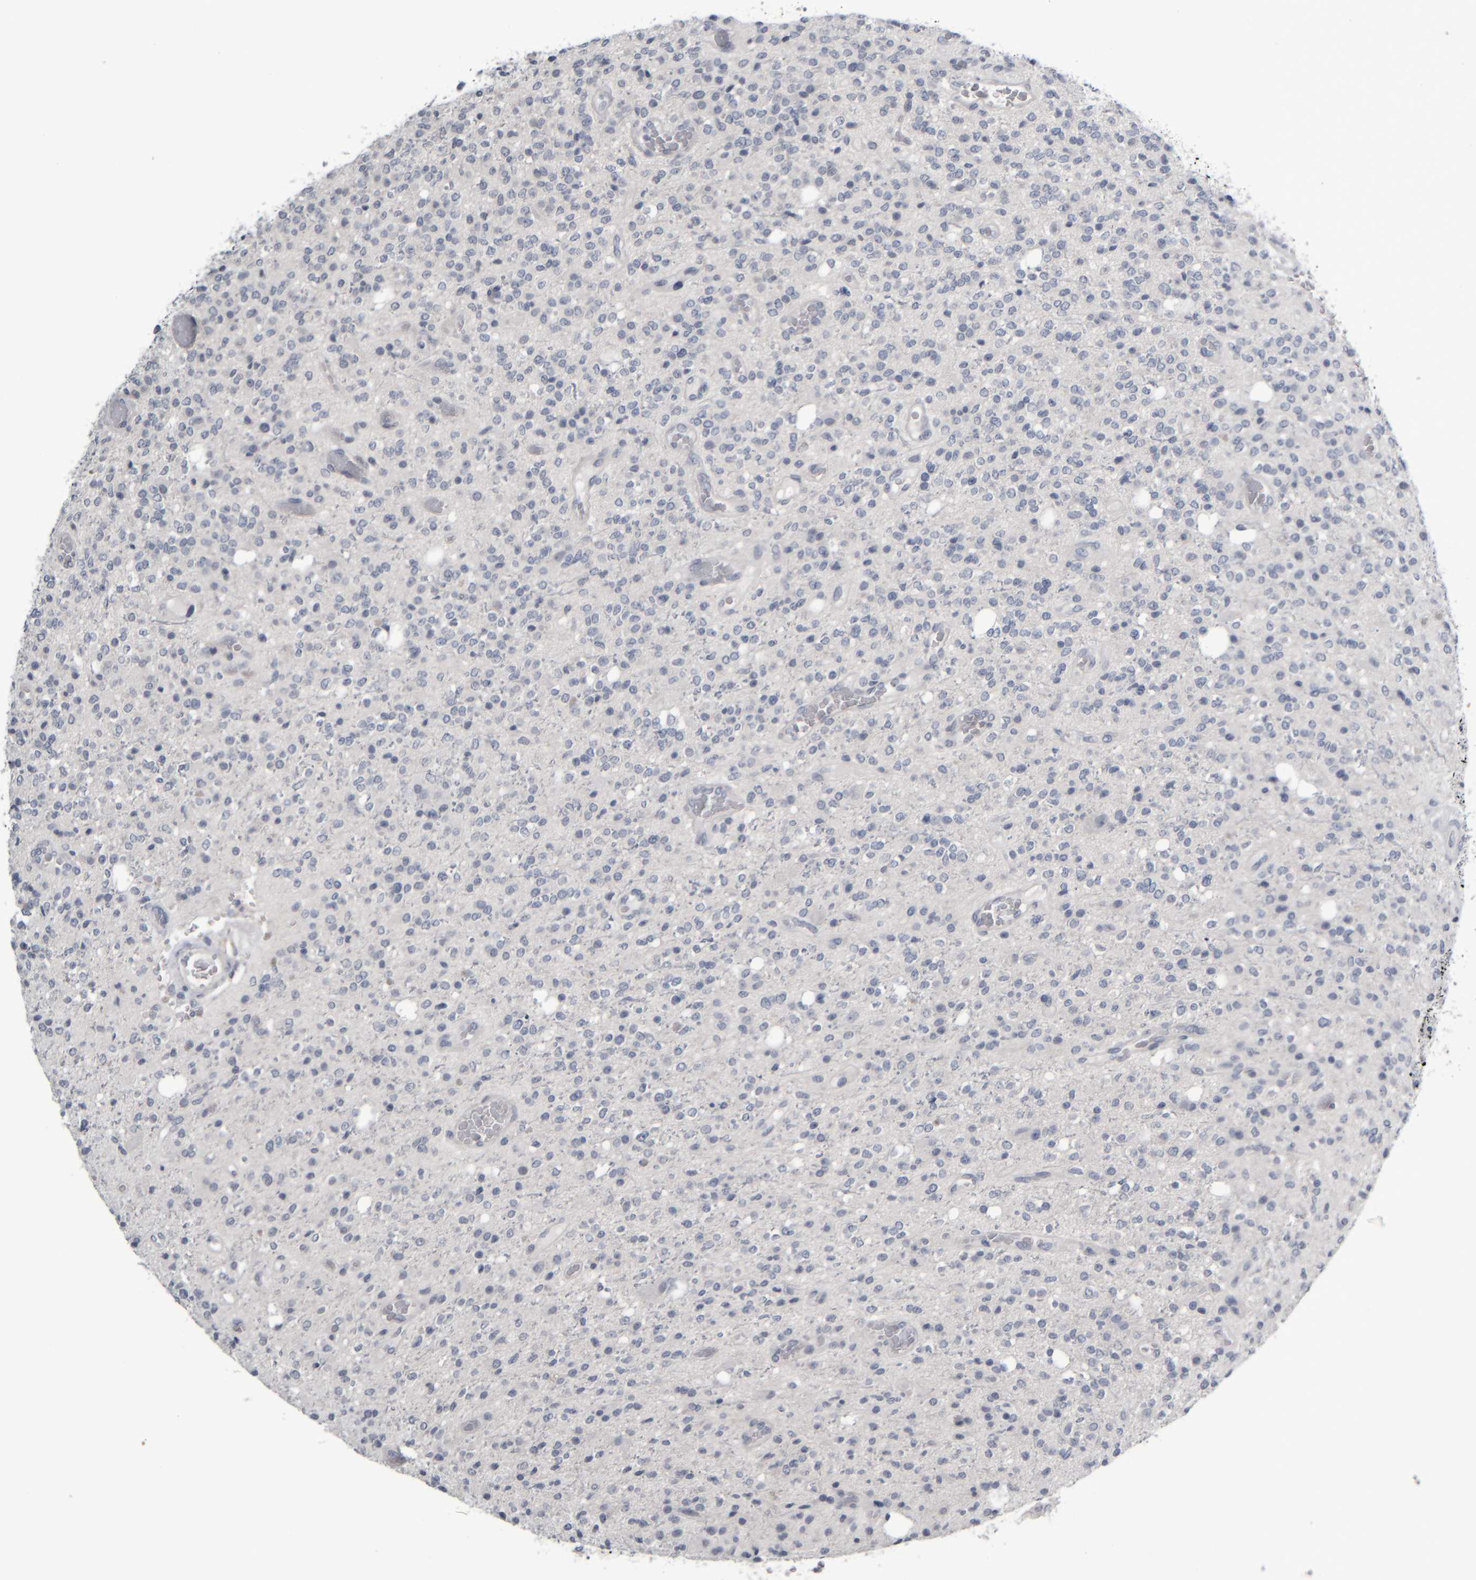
{"staining": {"intensity": "negative", "quantity": "none", "location": "none"}, "tissue": "glioma", "cell_type": "Tumor cells", "image_type": "cancer", "snomed": [{"axis": "morphology", "description": "Glioma, malignant, High grade"}, {"axis": "topography", "description": "Brain"}], "caption": "Immunohistochemical staining of glioma exhibits no significant staining in tumor cells. (DAB immunohistochemistry, high magnification).", "gene": "COL14A1", "patient": {"sex": "male", "age": 34}}